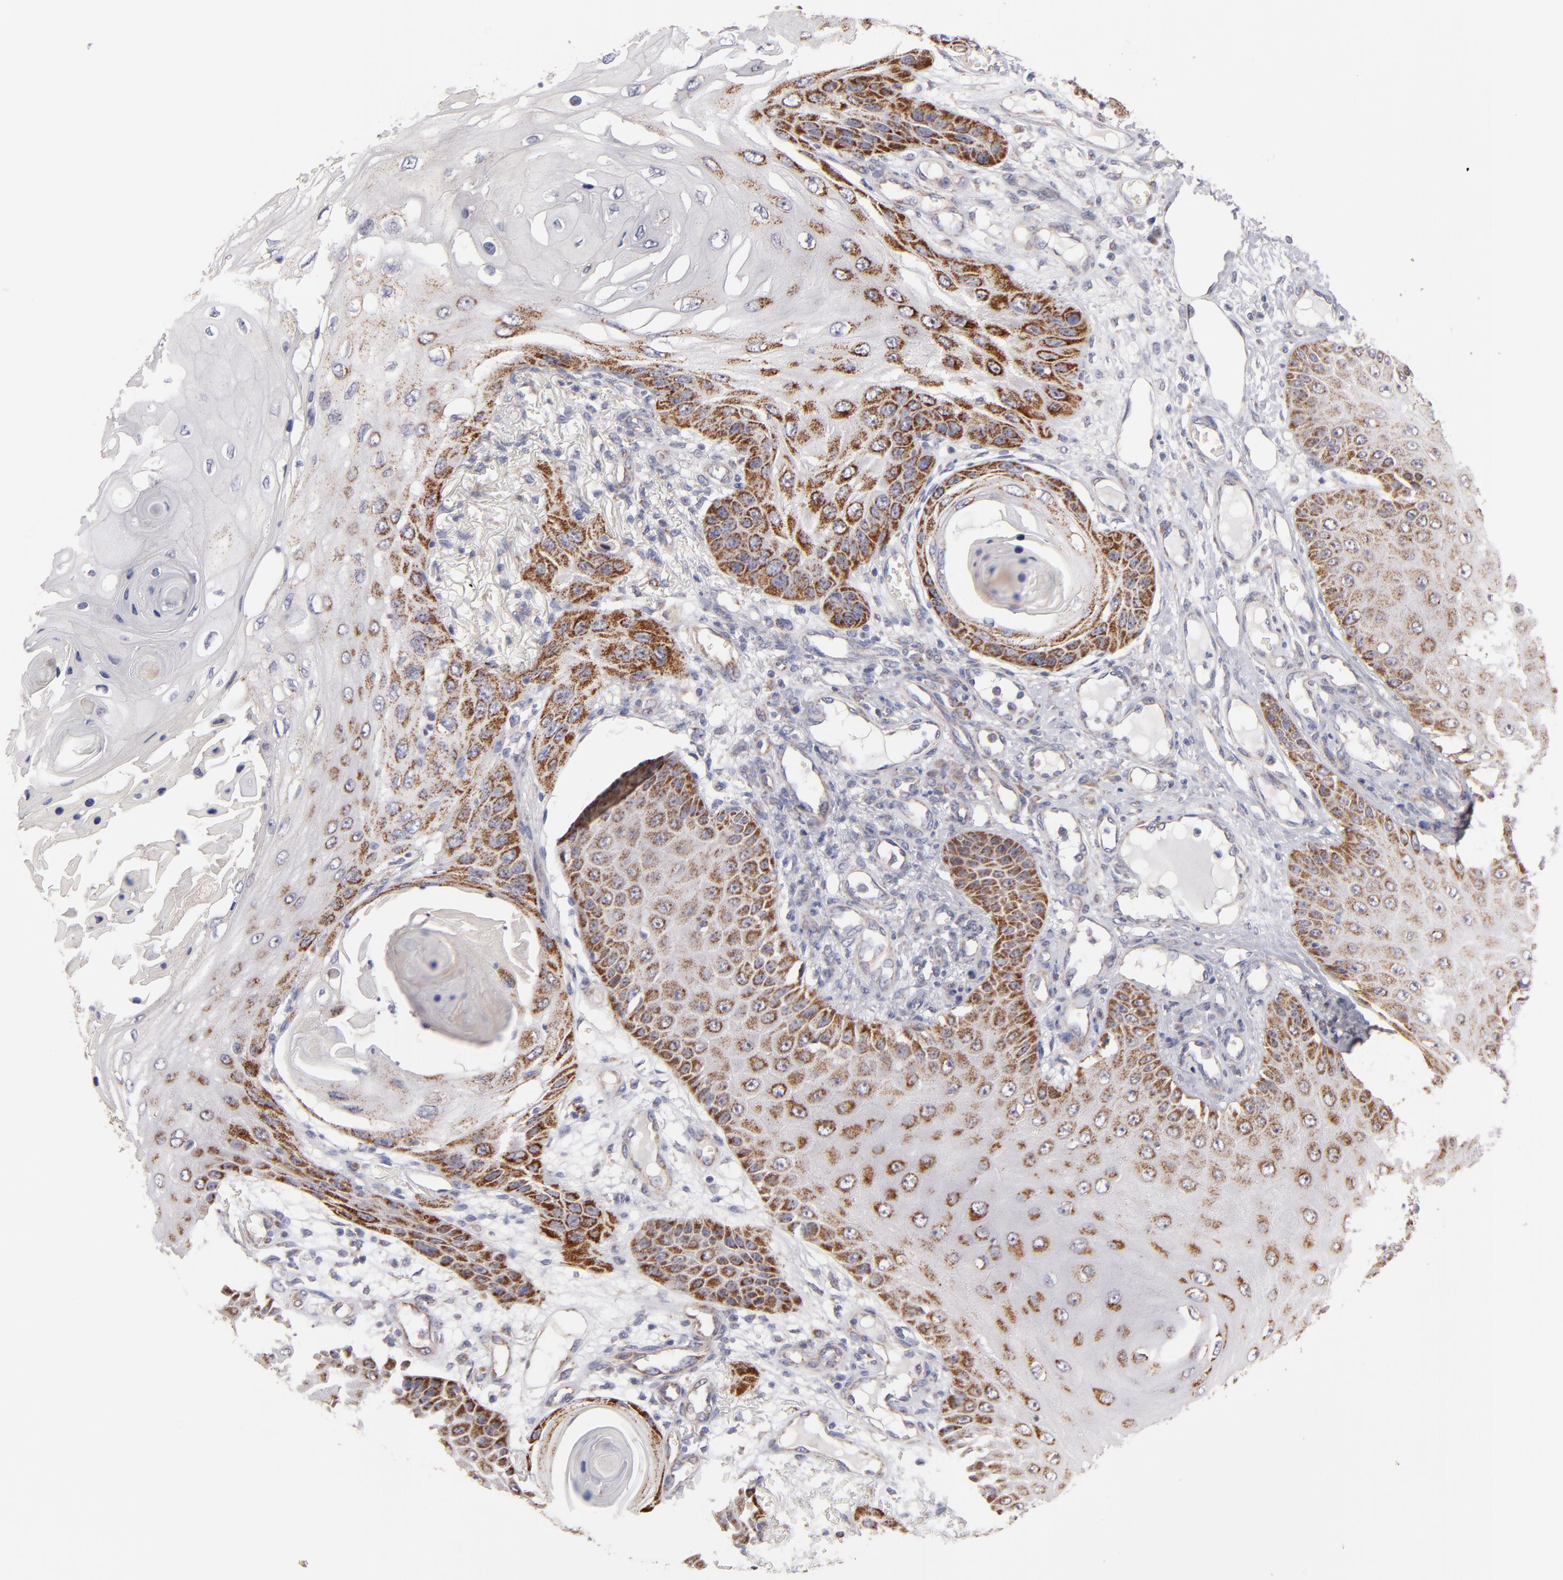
{"staining": {"intensity": "moderate", "quantity": "25%-75%", "location": "cytoplasmic/membranous"}, "tissue": "skin cancer", "cell_type": "Tumor cells", "image_type": "cancer", "snomed": [{"axis": "morphology", "description": "Squamous cell carcinoma, NOS"}, {"axis": "topography", "description": "Skin"}], "caption": "Tumor cells reveal medium levels of moderate cytoplasmic/membranous staining in about 25%-75% of cells in human skin squamous cell carcinoma.", "gene": "HCCS", "patient": {"sex": "female", "age": 40}}